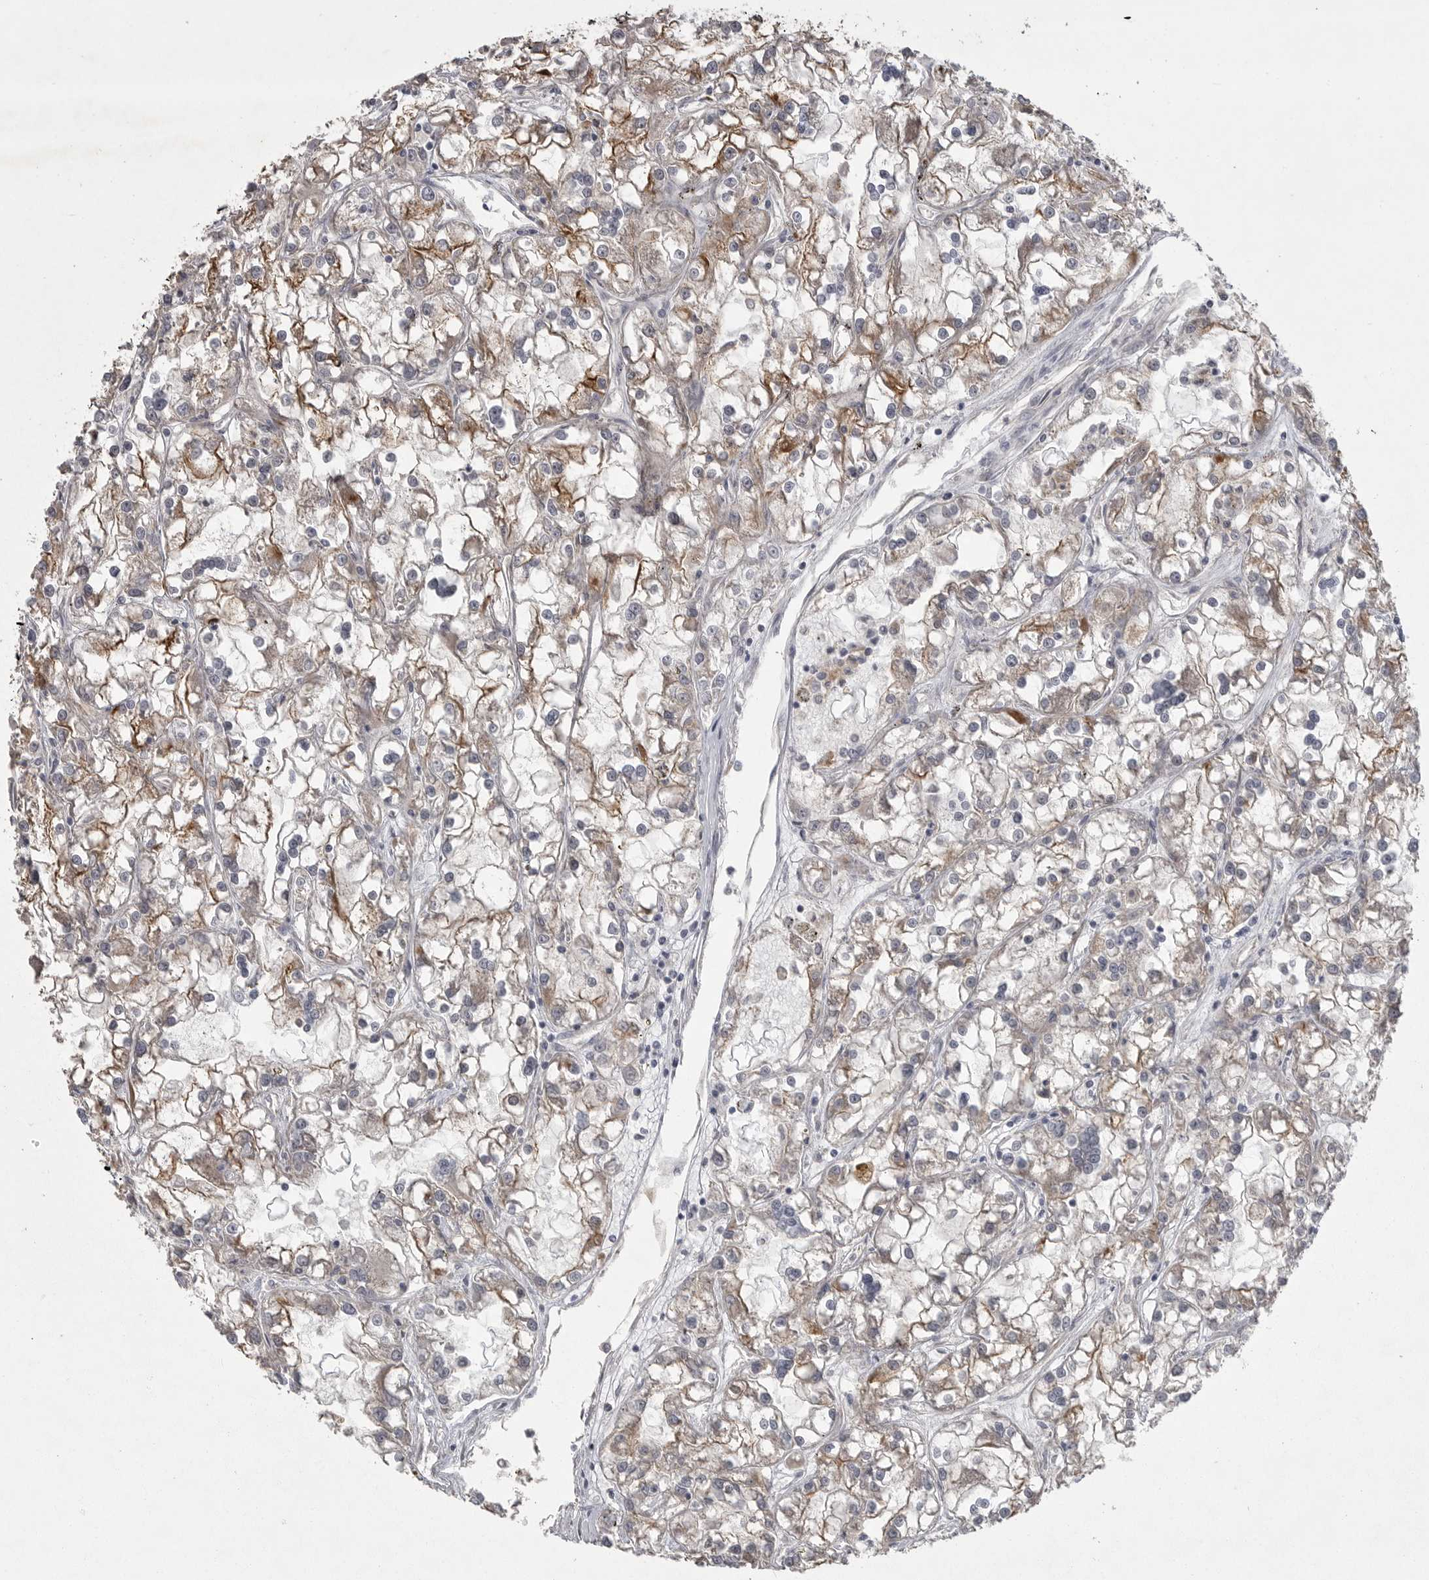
{"staining": {"intensity": "moderate", "quantity": "<25%", "location": "cytoplasmic/membranous"}, "tissue": "renal cancer", "cell_type": "Tumor cells", "image_type": "cancer", "snomed": [{"axis": "morphology", "description": "Adenocarcinoma, NOS"}, {"axis": "topography", "description": "Kidney"}], "caption": "A low amount of moderate cytoplasmic/membranous expression is seen in about <25% of tumor cells in renal cancer tissue. (DAB (3,3'-diaminobenzidine) IHC, brown staining for protein, blue staining for nuclei).", "gene": "PHF13", "patient": {"sex": "female", "age": 52}}